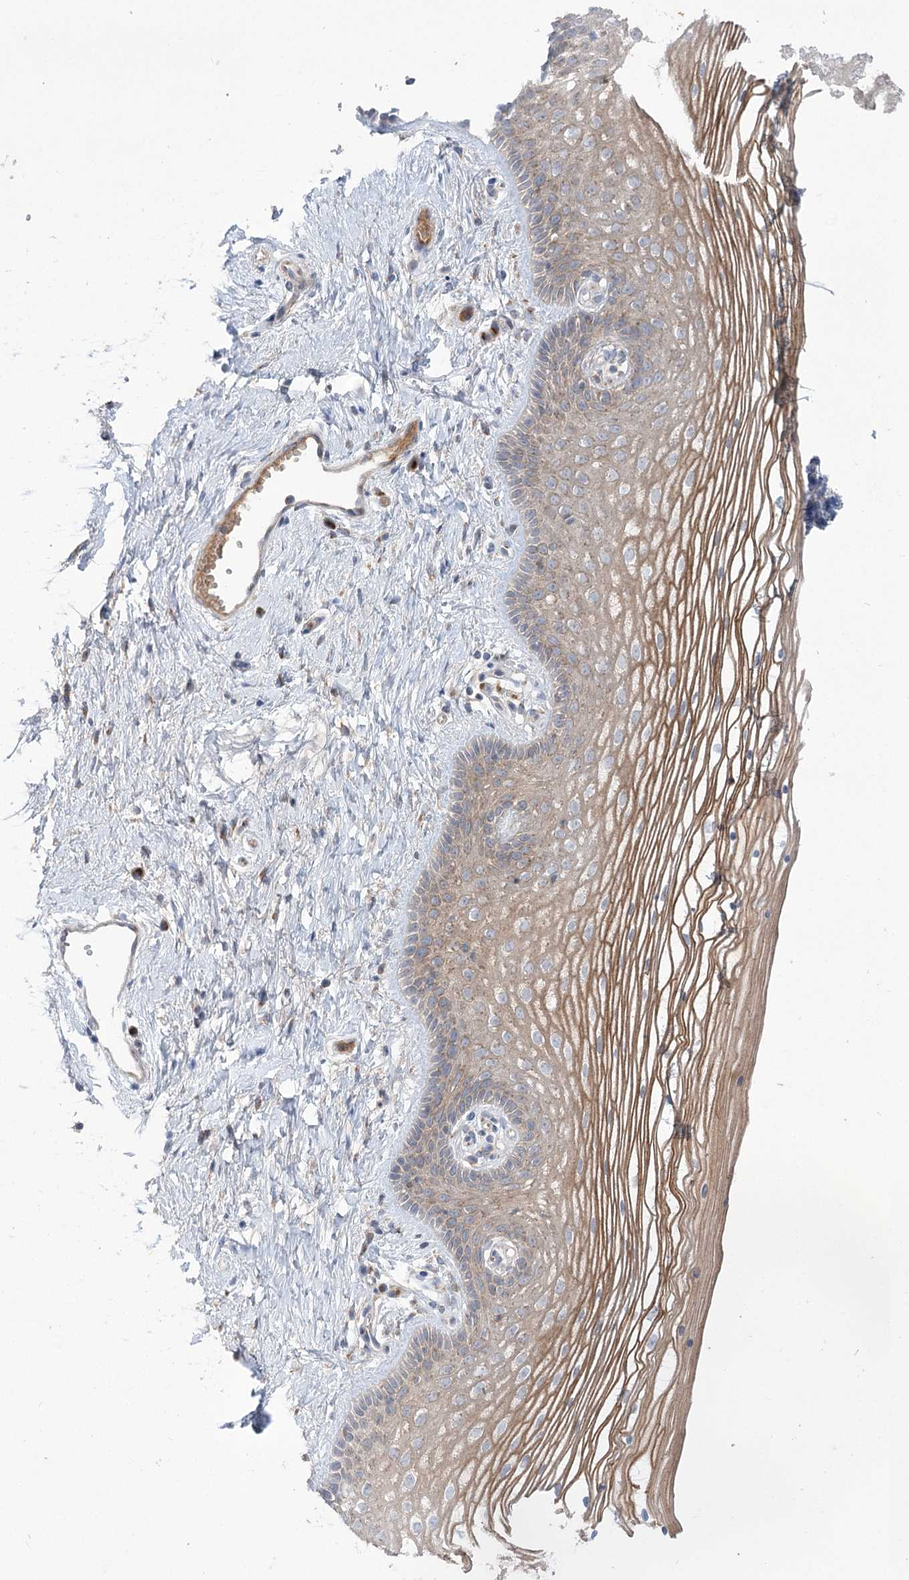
{"staining": {"intensity": "moderate", "quantity": ">75%", "location": "cytoplasmic/membranous"}, "tissue": "vagina", "cell_type": "Squamous epithelial cells", "image_type": "normal", "snomed": [{"axis": "morphology", "description": "Normal tissue, NOS"}, {"axis": "topography", "description": "Vagina"}], "caption": "Protein analysis of normal vagina exhibits moderate cytoplasmic/membranous positivity in approximately >75% of squamous epithelial cells. Nuclei are stained in blue.", "gene": "GBF1", "patient": {"sex": "female", "age": 46}}